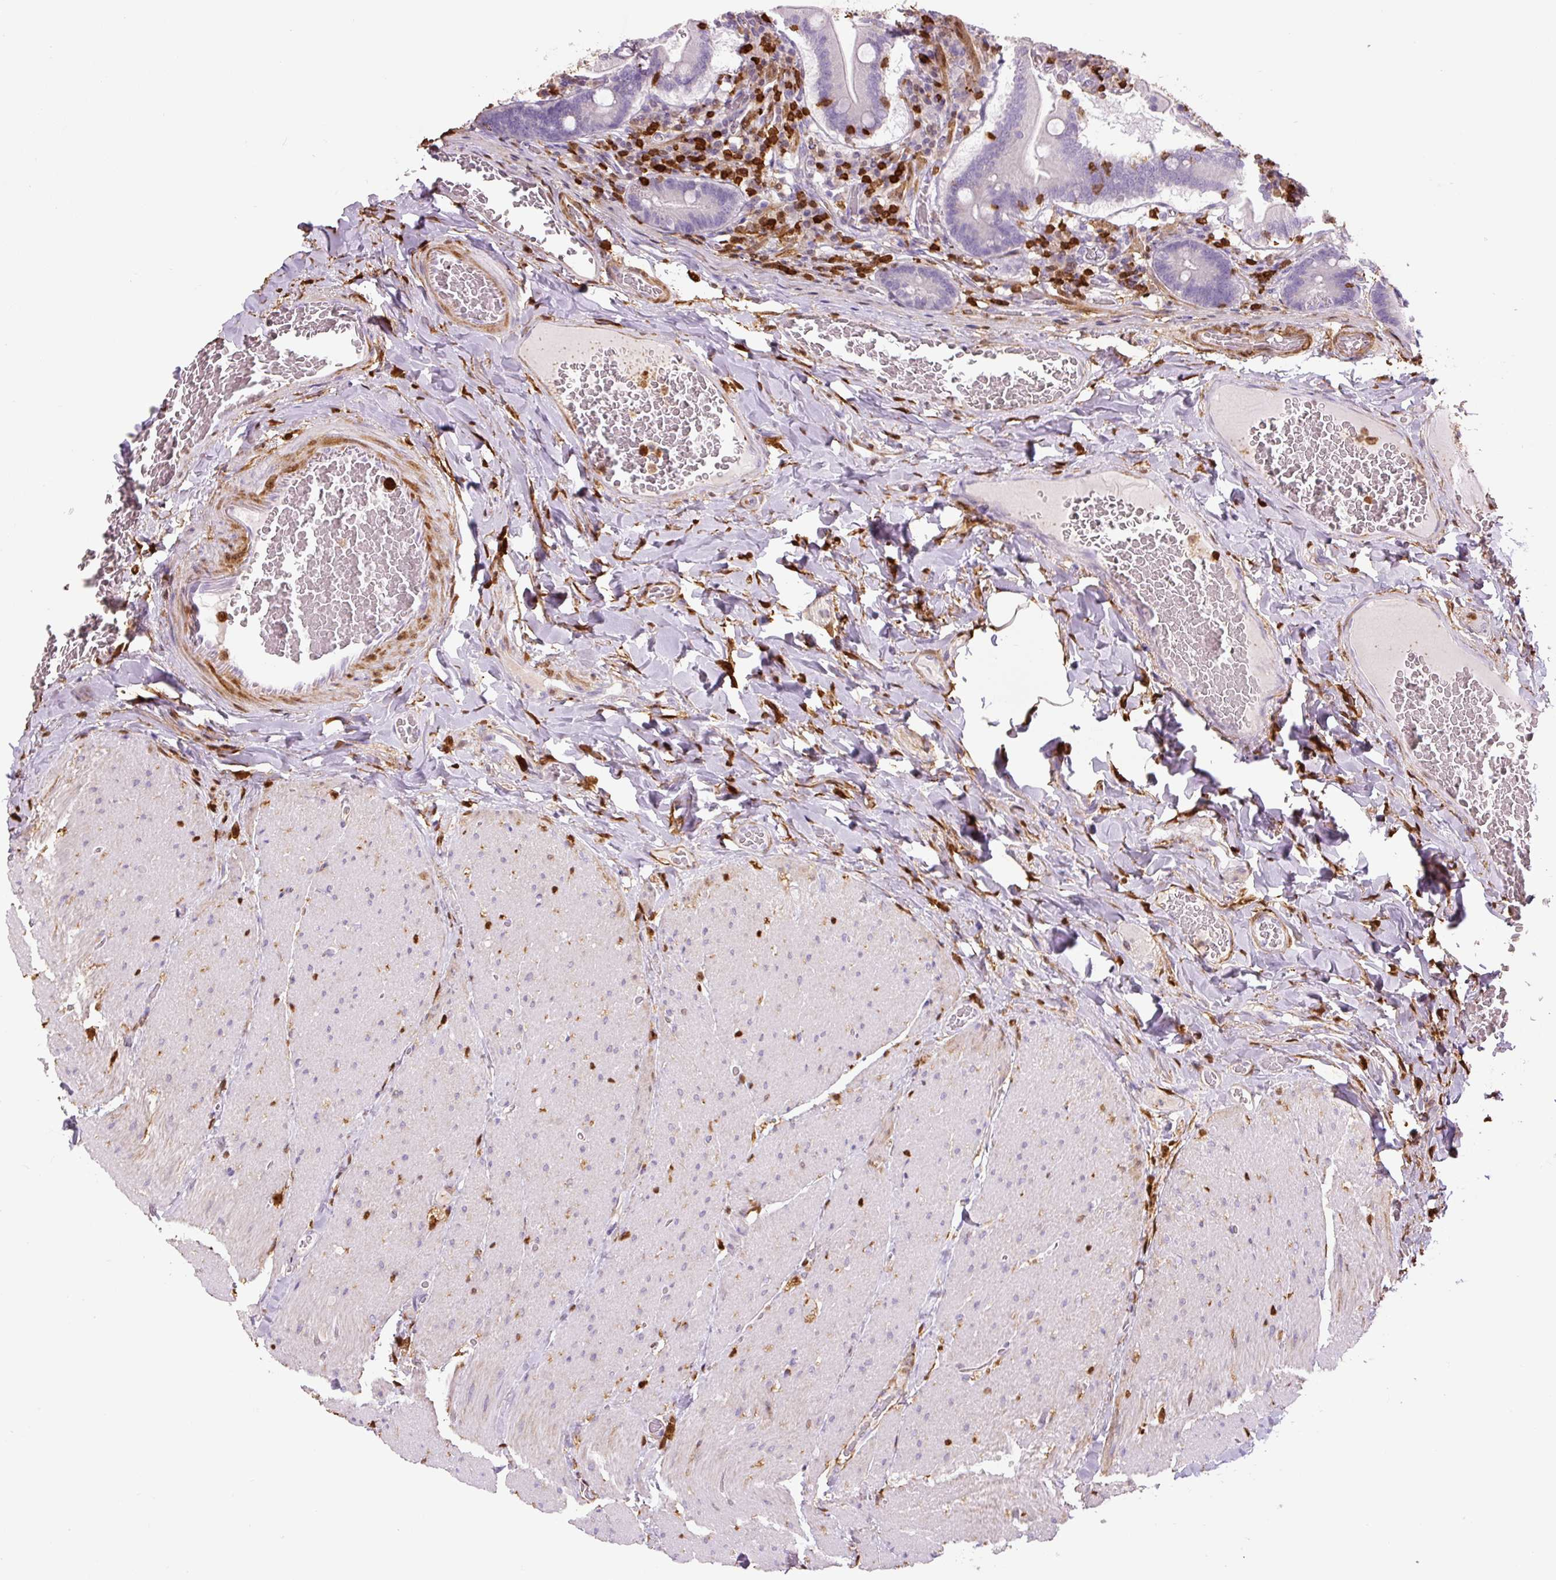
{"staining": {"intensity": "negative", "quantity": "none", "location": "none"}, "tissue": "duodenum", "cell_type": "Glandular cells", "image_type": "normal", "snomed": [{"axis": "morphology", "description": "Normal tissue, NOS"}, {"axis": "topography", "description": "Duodenum"}], "caption": "Protein analysis of normal duodenum demonstrates no significant positivity in glandular cells. Nuclei are stained in blue.", "gene": "S100A4", "patient": {"sex": "female", "age": 62}}